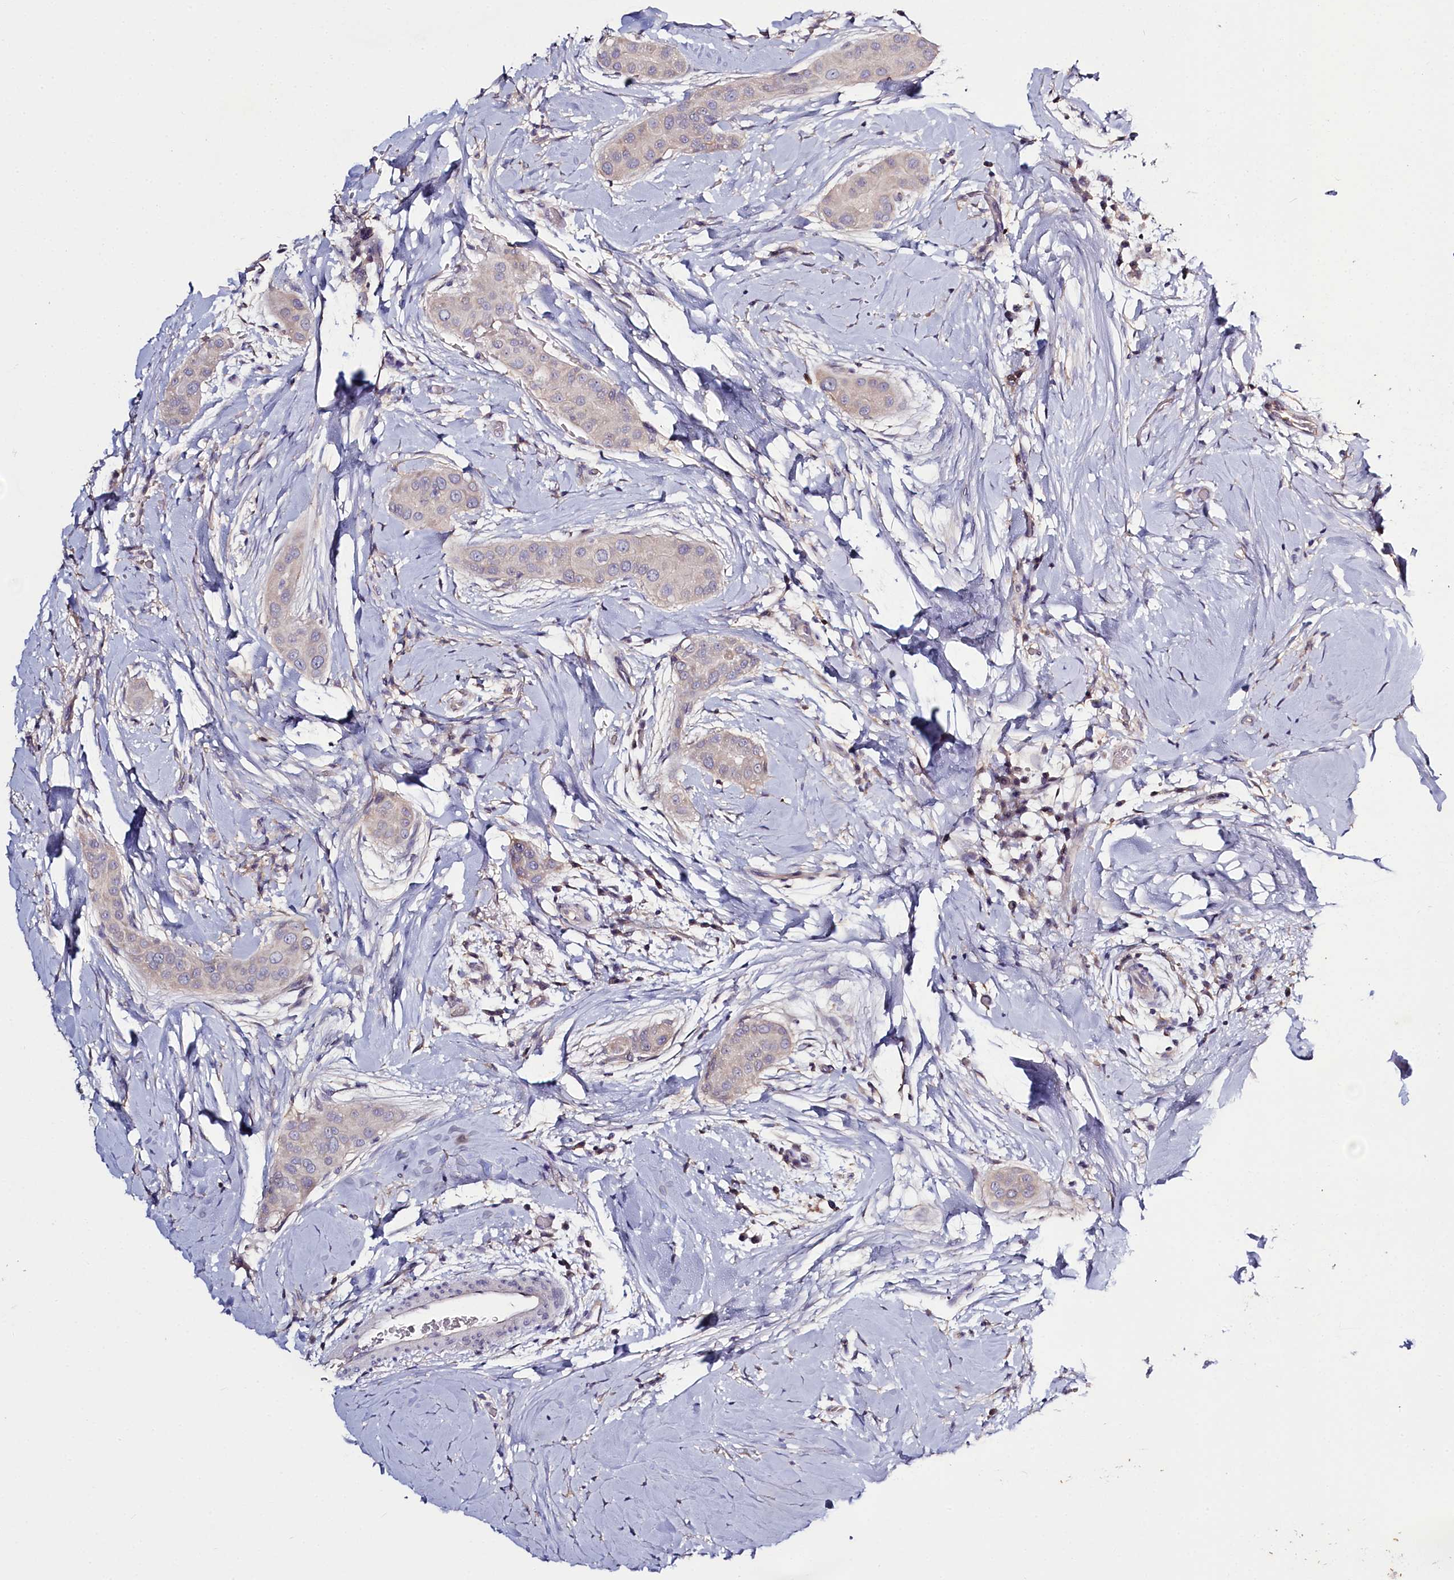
{"staining": {"intensity": "negative", "quantity": "none", "location": "none"}, "tissue": "thyroid cancer", "cell_type": "Tumor cells", "image_type": "cancer", "snomed": [{"axis": "morphology", "description": "Papillary adenocarcinoma, NOS"}, {"axis": "topography", "description": "Thyroid gland"}], "caption": "DAB immunohistochemical staining of human papillary adenocarcinoma (thyroid) demonstrates no significant staining in tumor cells.", "gene": "PDE6D", "patient": {"sex": "male", "age": 33}}